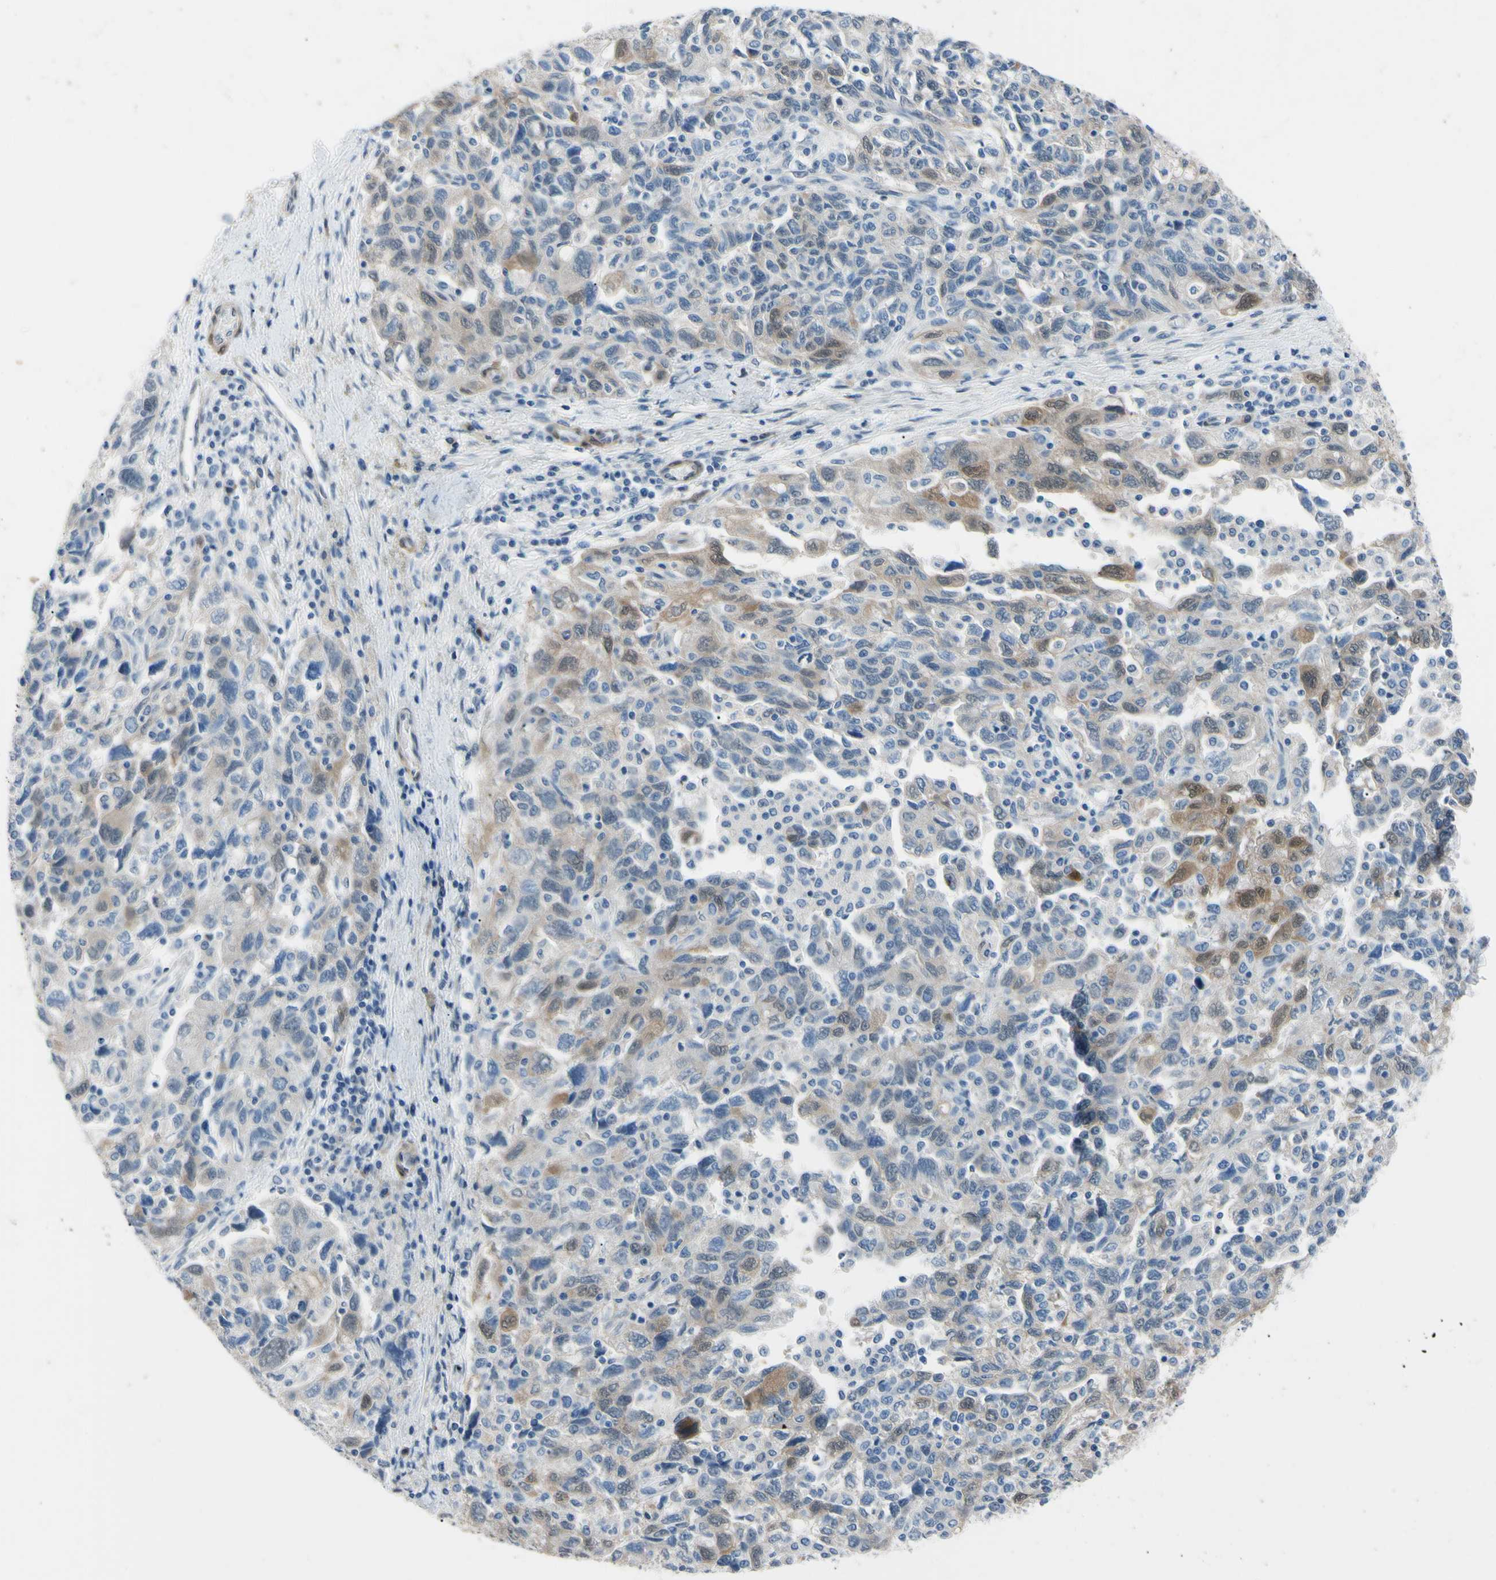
{"staining": {"intensity": "moderate", "quantity": "25%-75%", "location": "cytoplasmic/membranous,nuclear"}, "tissue": "ovarian cancer", "cell_type": "Tumor cells", "image_type": "cancer", "snomed": [{"axis": "morphology", "description": "Carcinoma, NOS"}, {"axis": "morphology", "description": "Cystadenocarcinoma, serous, NOS"}, {"axis": "topography", "description": "Ovary"}], "caption": "A micrograph of human ovarian cancer stained for a protein shows moderate cytoplasmic/membranous and nuclear brown staining in tumor cells.", "gene": "NOL3", "patient": {"sex": "female", "age": 69}}